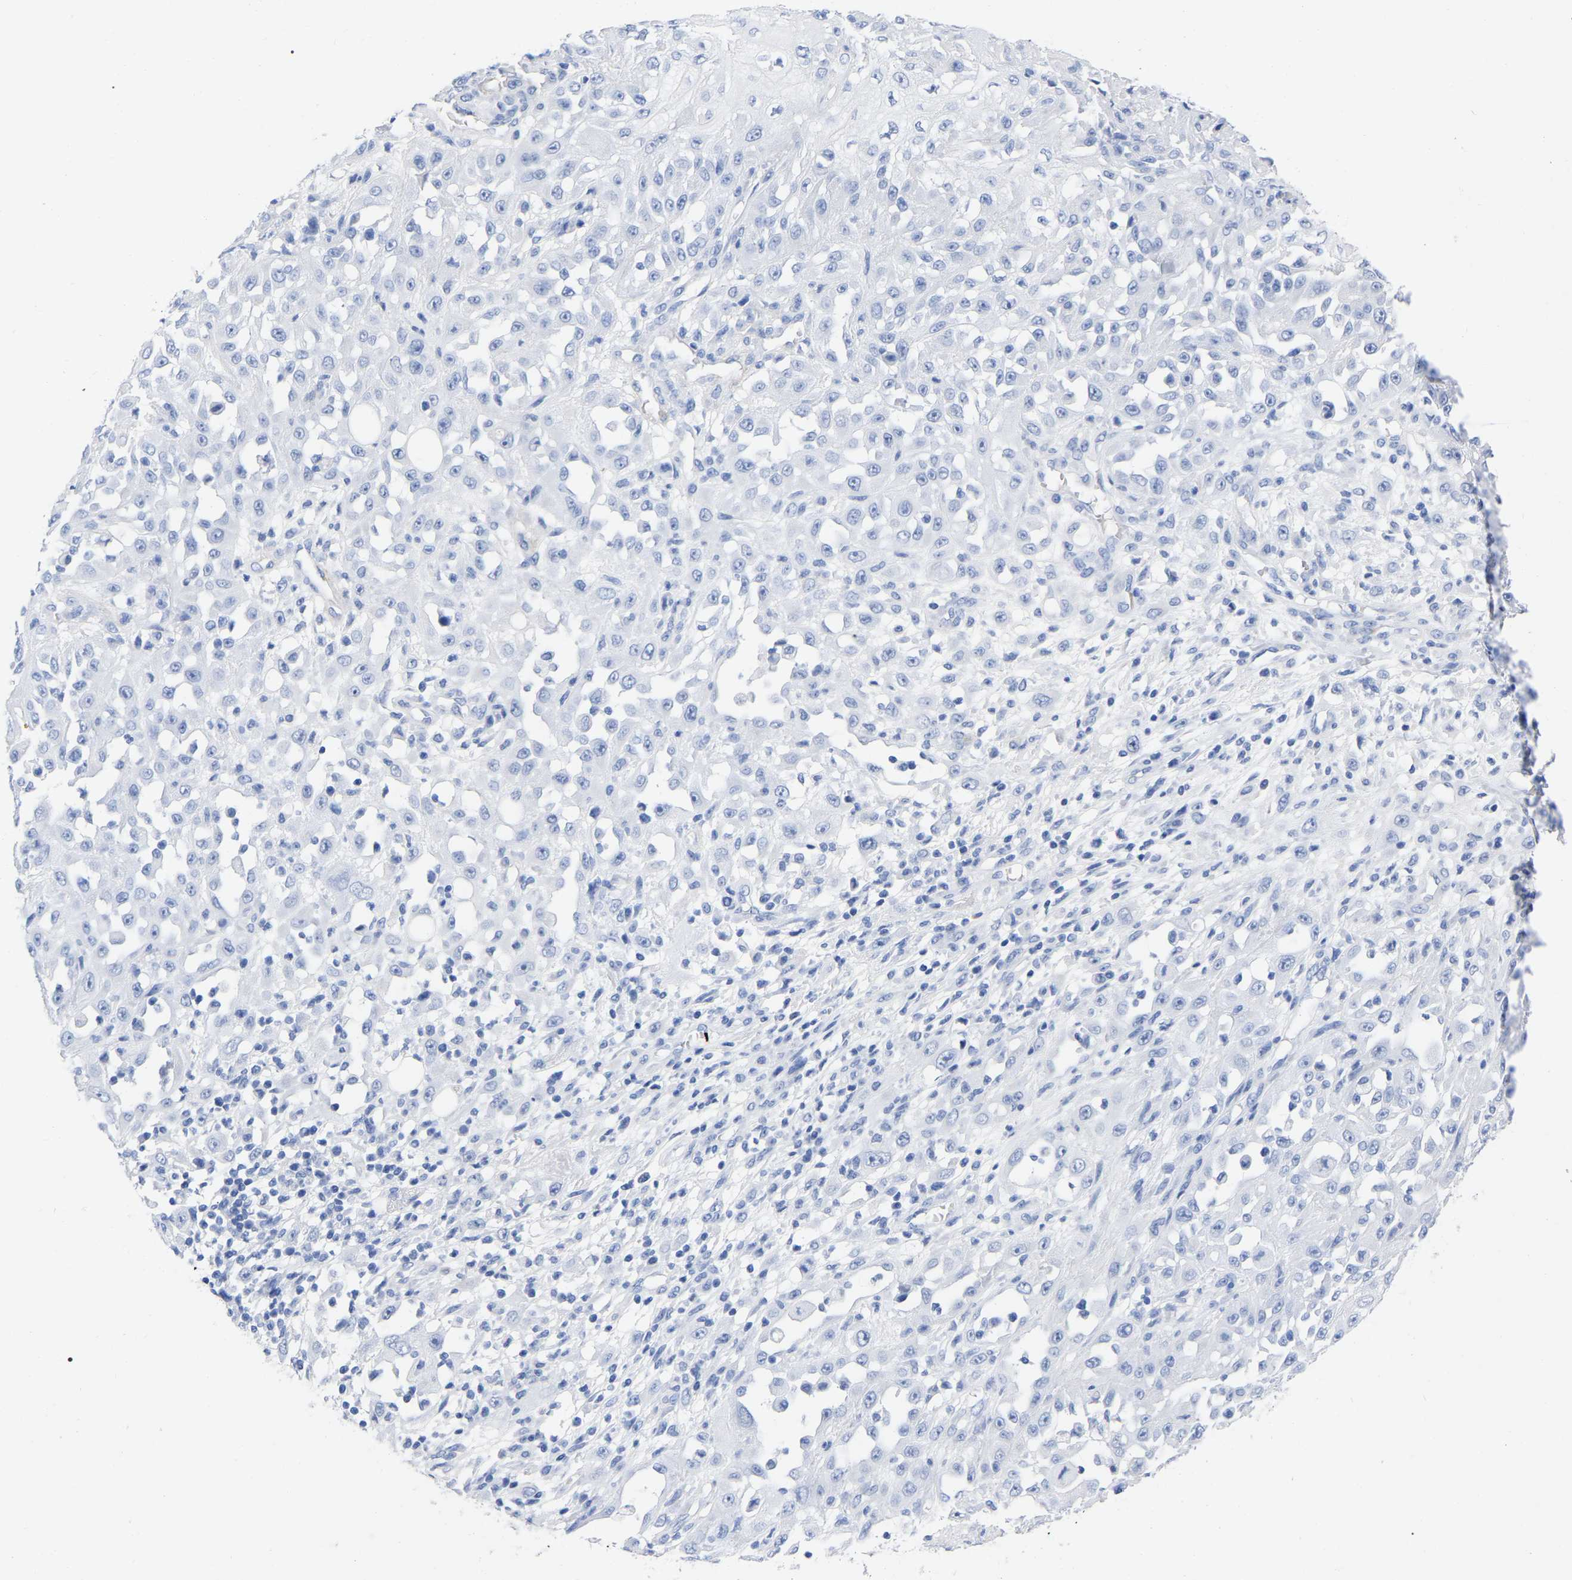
{"staining": {"intensity": "negative", "quantity": "none", "location": "none"}, "tissue": "skin cancer", "cell_type": "Tumor cells", "image_type": "cancer", "snomed": [{"axis": "morphology", "description": "Squamous cell carcinoma, NOS"}, {"axis": "morphology", "description": "Squamous cell carcinoma, metastatic, NOS"}, {"axis": "topography", "description": "Skin"}, {"axis": "topography", "description": "Lymph node"}], "caption": "The photomicrograph demonstrates no significant positivity in tumor cells of squamous cell carcinoma (skin).", "gene": "HAPLN1", "patient": {"sex": "male", "age": 75}}